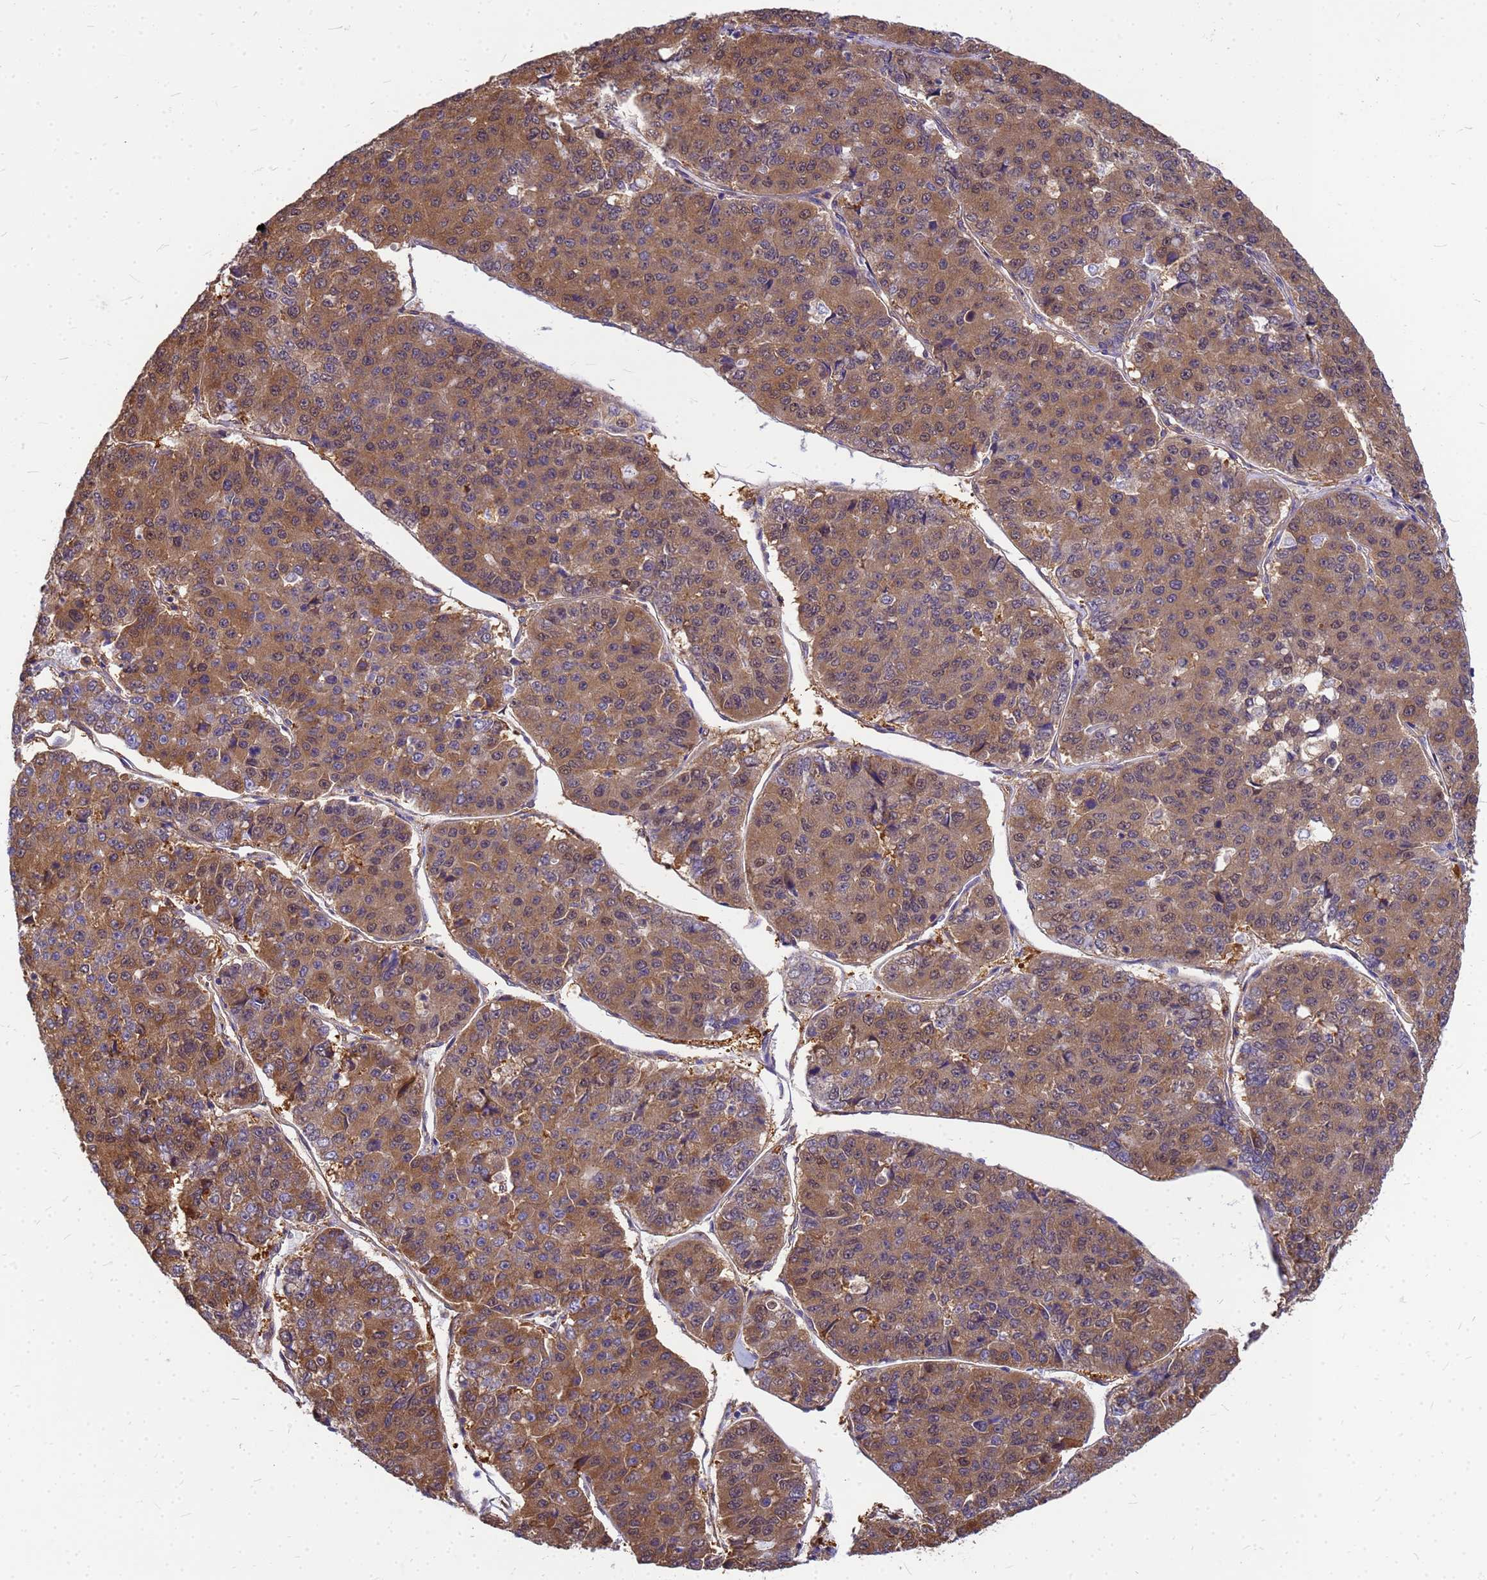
{"staining": {"intensity": "moderate", "quantity": ">75%", "location": "cytoplasmic/membranous"}, "tissue": "pancreatic cancer", "cell_type": "Tumor cells", "image_type": "cancer", "snomed": [{"axis": "morphology", "description": "Adenocarcinoma, NOS"}, {"axis": "topography", "description": "Pancreas"}], "caption": "Immunohistochemical staining of human pancreatic cancer (adenocarcinoma) shows medium levels of moderate cytoplasmic/membranous protein positivity in approximately >75% of tumor cells. The protein of interest is stained brown, and the nuclei are stained in blue (DAB (3,3'-diaminobenzidine) IHC with brightfield microscopy, high magnification).", "gene": "GID4", "patient": {"sex": "male", "age": 50}}